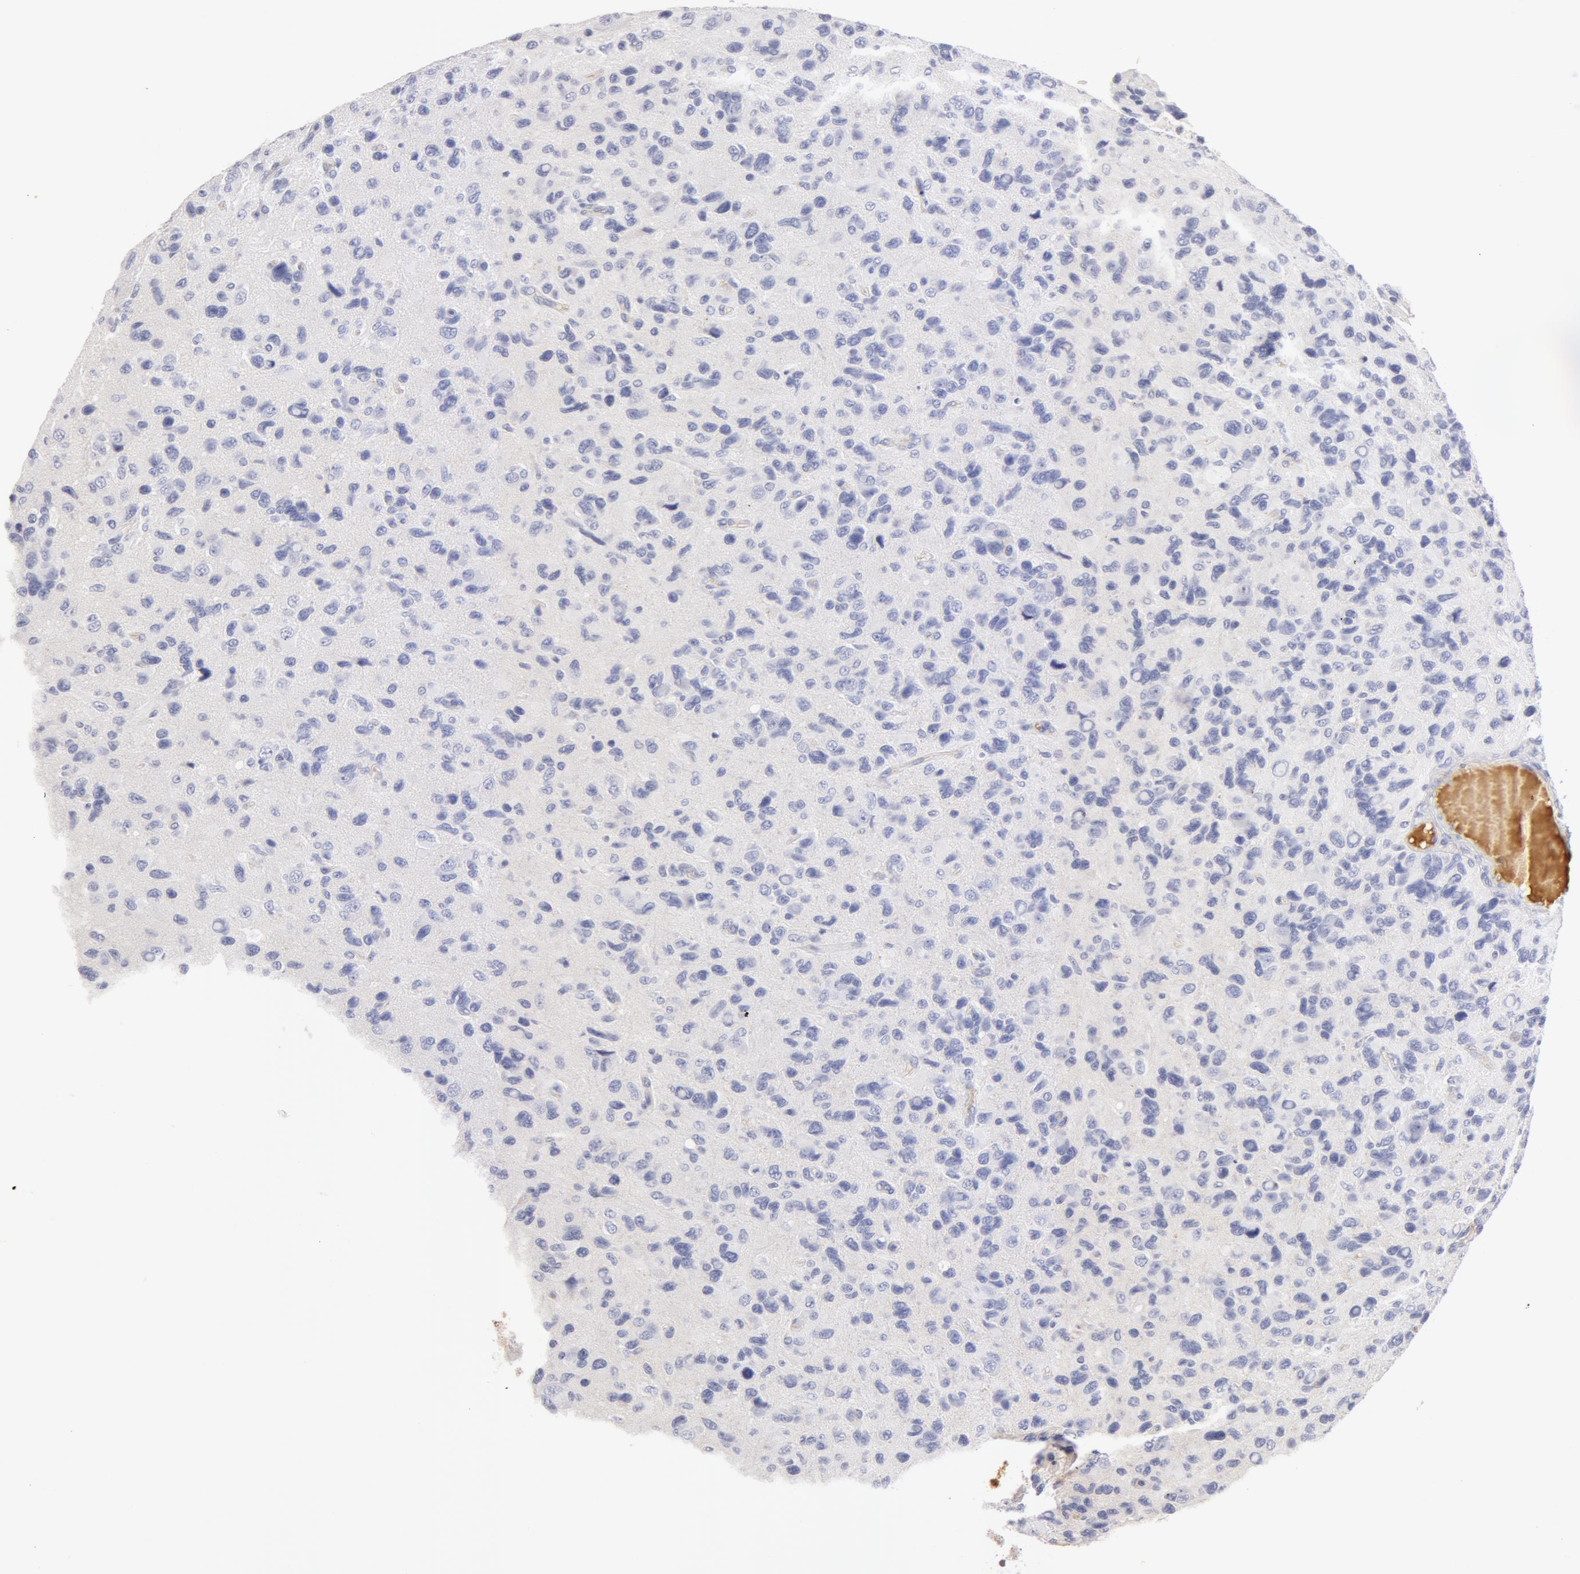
{"staining": {"intensity": "negative", "quantity": "none", "location": "none"}, "tissue": "glioma", "cell_type": "Tumor cells", "image_type": "cancer", "snomed": [{"axis": "morphology", "description": "Glioma, malignant, High grade"}, {"axis": "topography", "description": "Brain"}], "caption": "Immunohistochemistry histopathology image of human glioma stained for a protein (brown), which exhibits no expression in tumor cells.", "gene": "GC", "patient": {"sex": "male", "age": 77}}